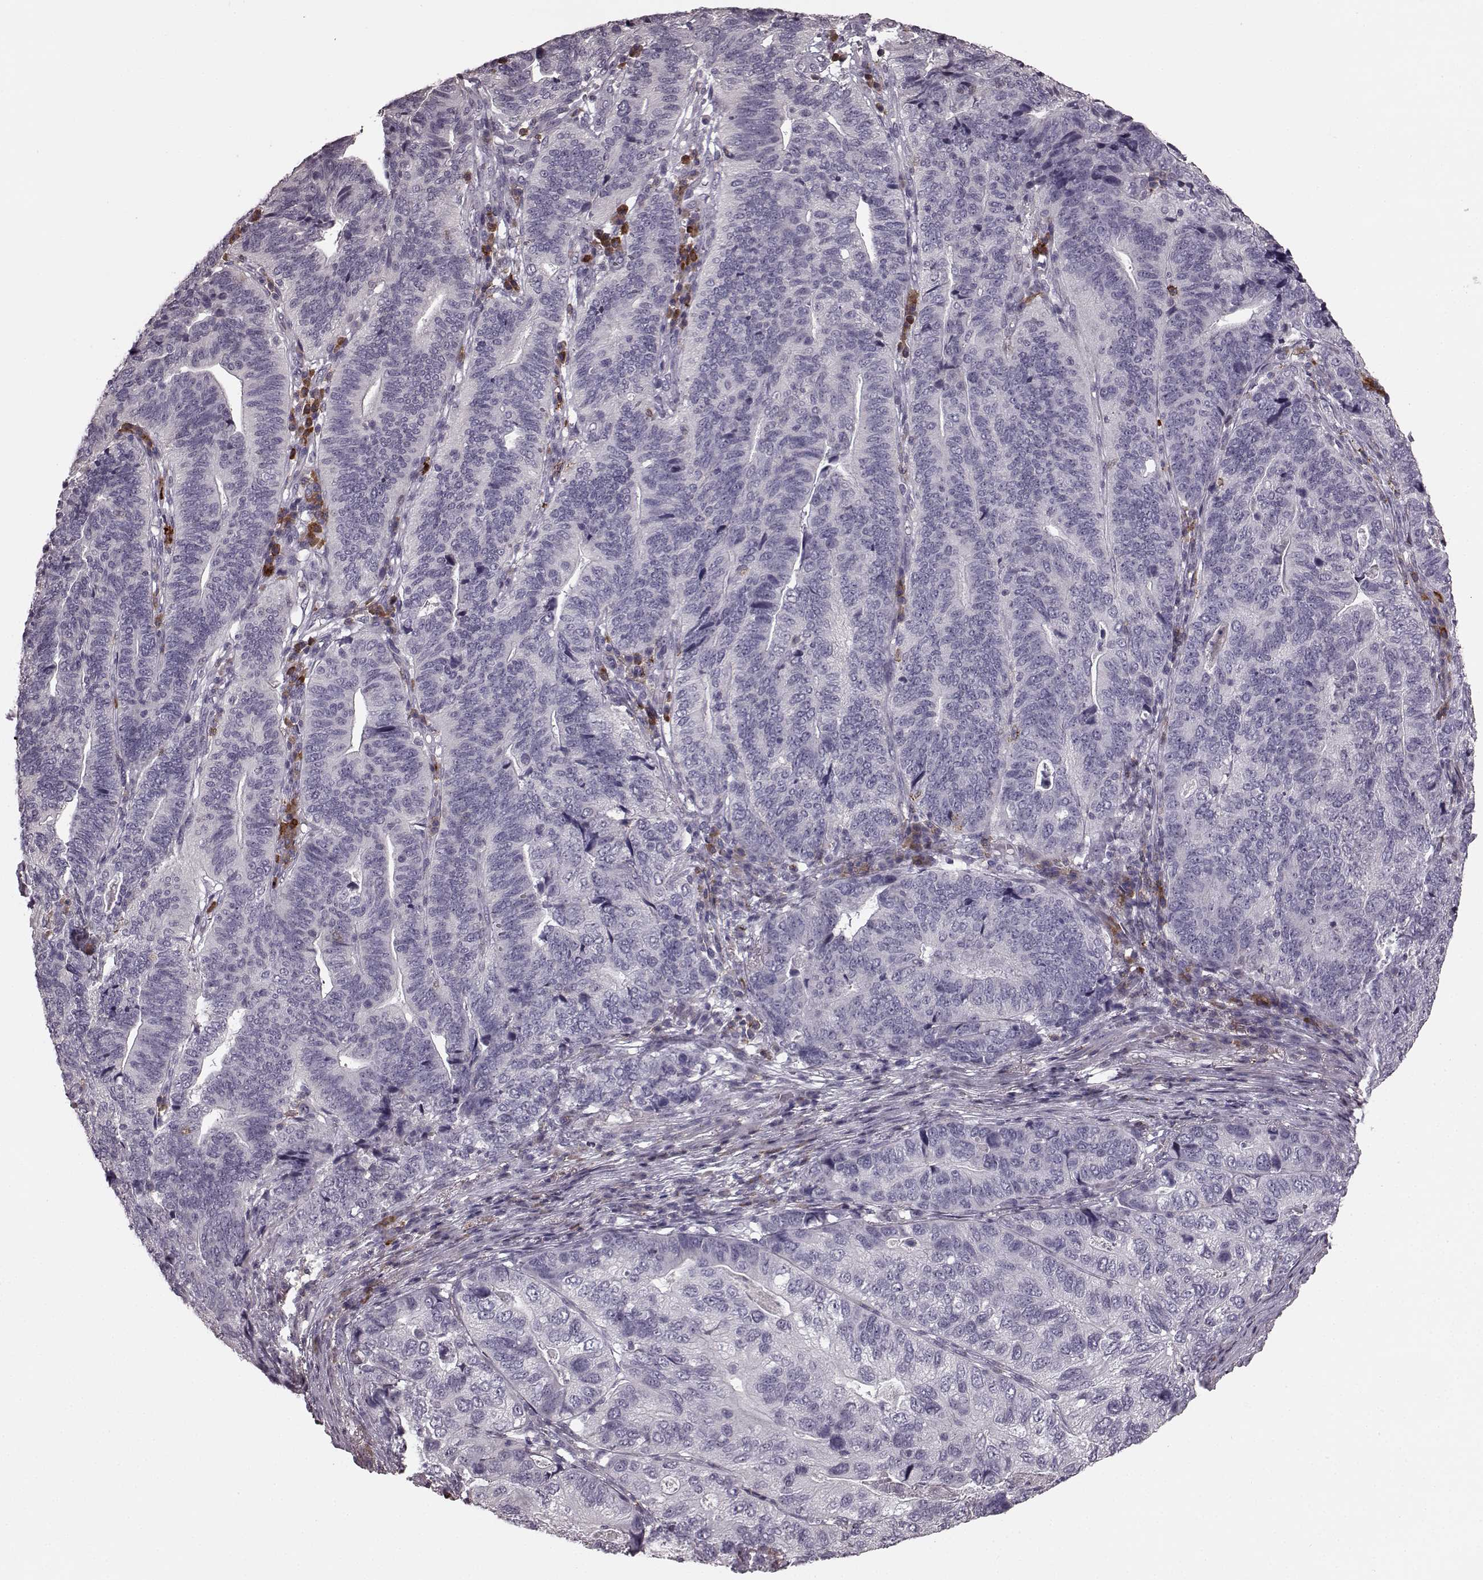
{"staining": {"intensity": "negative", "quantity": "none", "location": "none"}, "tissue": "stomach cancer", "cell_type": "Tumor cells", "image_type": "cancer", "snomed": [{"axis": "morphology", "description": "Adenocarcinoma, NOS"}, {"axis": "topography", "description": "Stomach, upper"}], "caption": "The IHC histopathology image has no significant positivity in tumor cells of stomach cancer (adenocarcinoma) tissue. (DAB (3,3'-diaminobenzidine) immunohistochemistry visualized using brightfield microscopy, high magnification).", "gene": "CD28", "patient": {"sex": "female", "age": 67}}